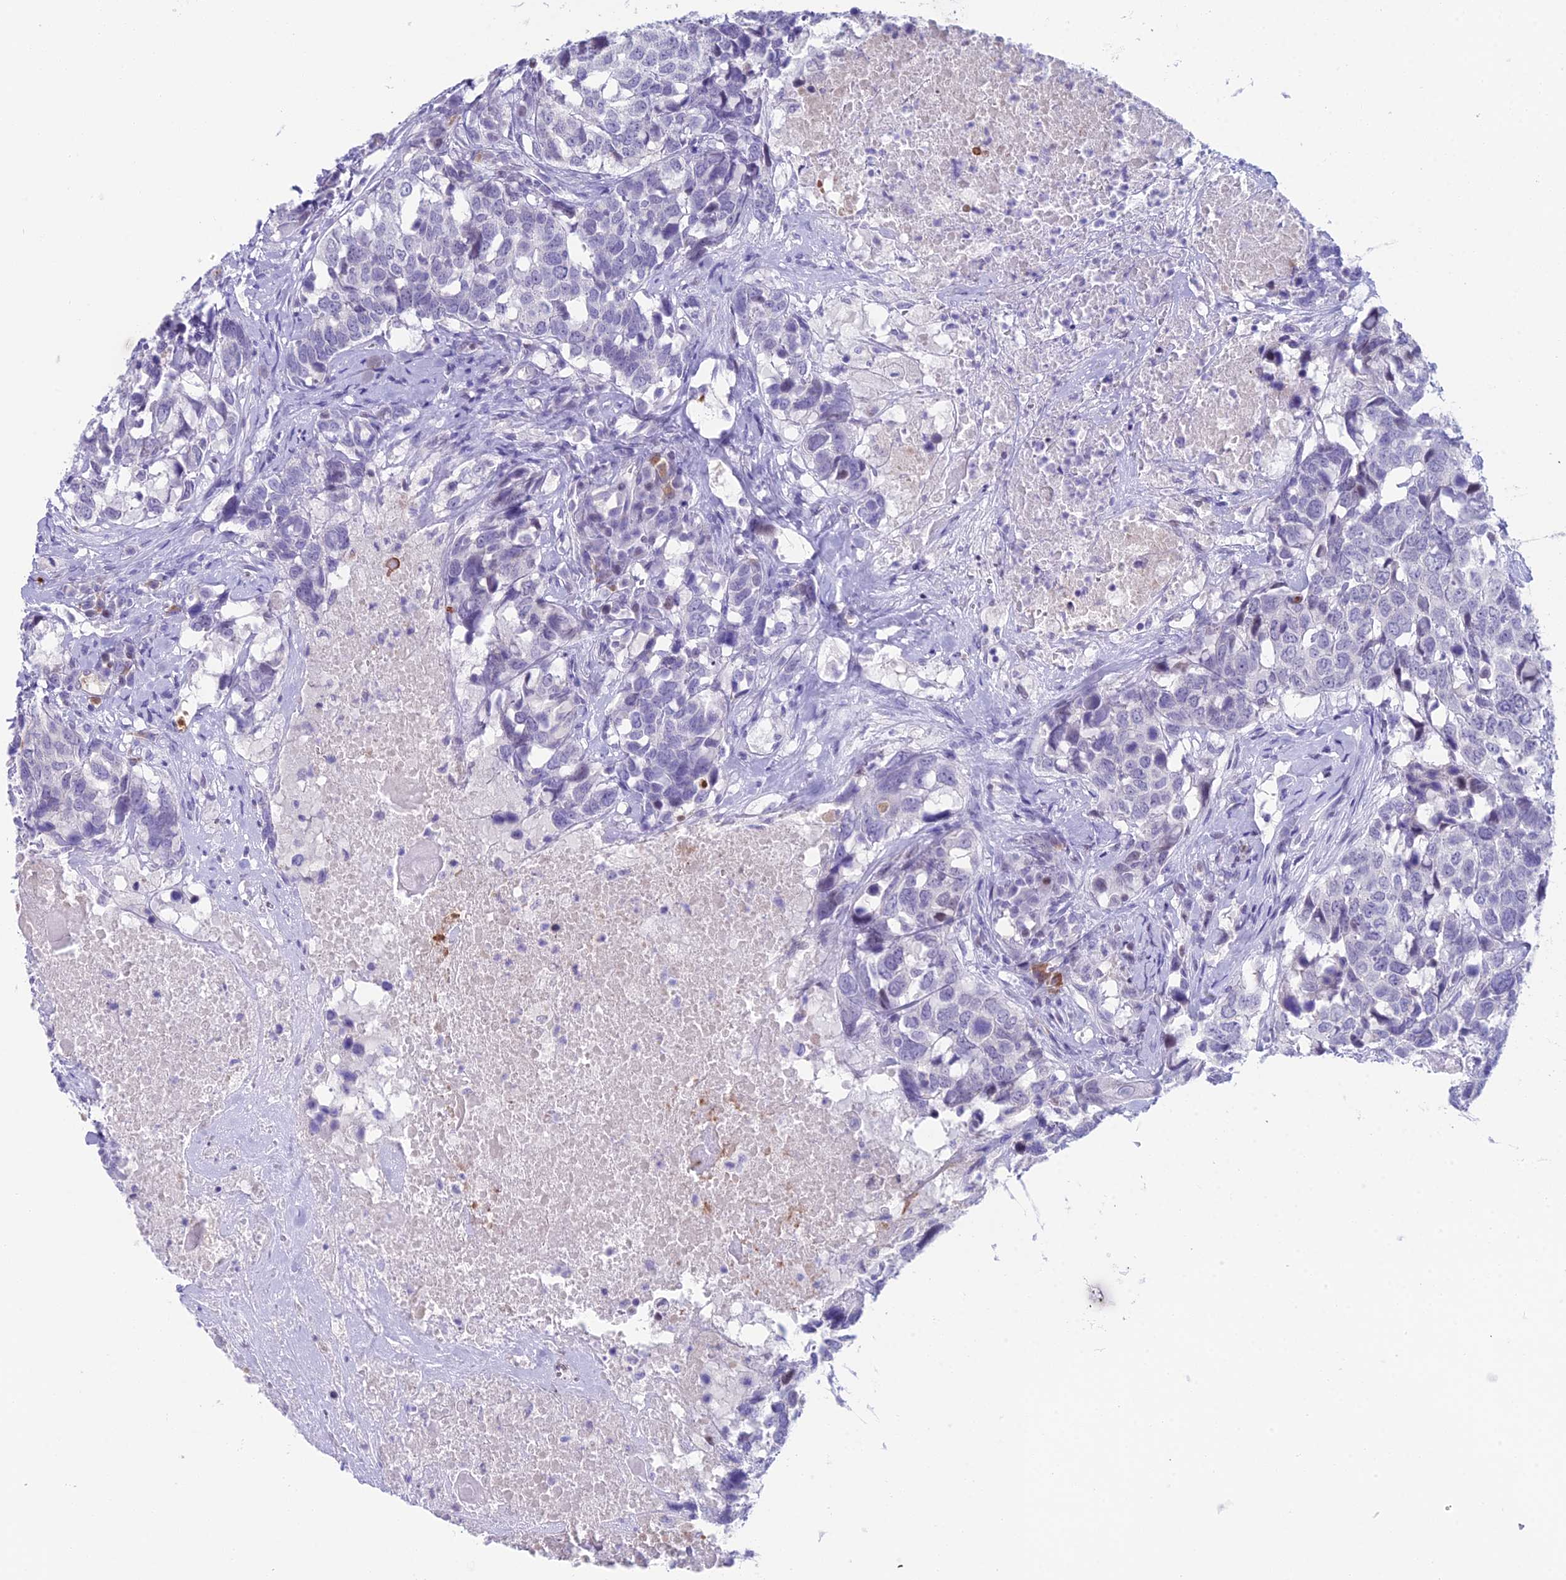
{"staining": {"intensity": "negative", "quantity": "none", "location": "none"}, "tissue": "head and neck cancer", "cell_type": "Tumor cells", "image_type": "cancer", "snomed": [{"axis": "morphology", "description": "Squamous cell carcinoma, NOS"}, {"axis": "topography", "description": "Head-Neck"}], "caption": "Protein analysis of head and neck cancer (squamous cell carcinoma) shows no significant staining in tumor cells.", "gene": "CC2D2A", "patient": {"sex": "male", "age": 66}}